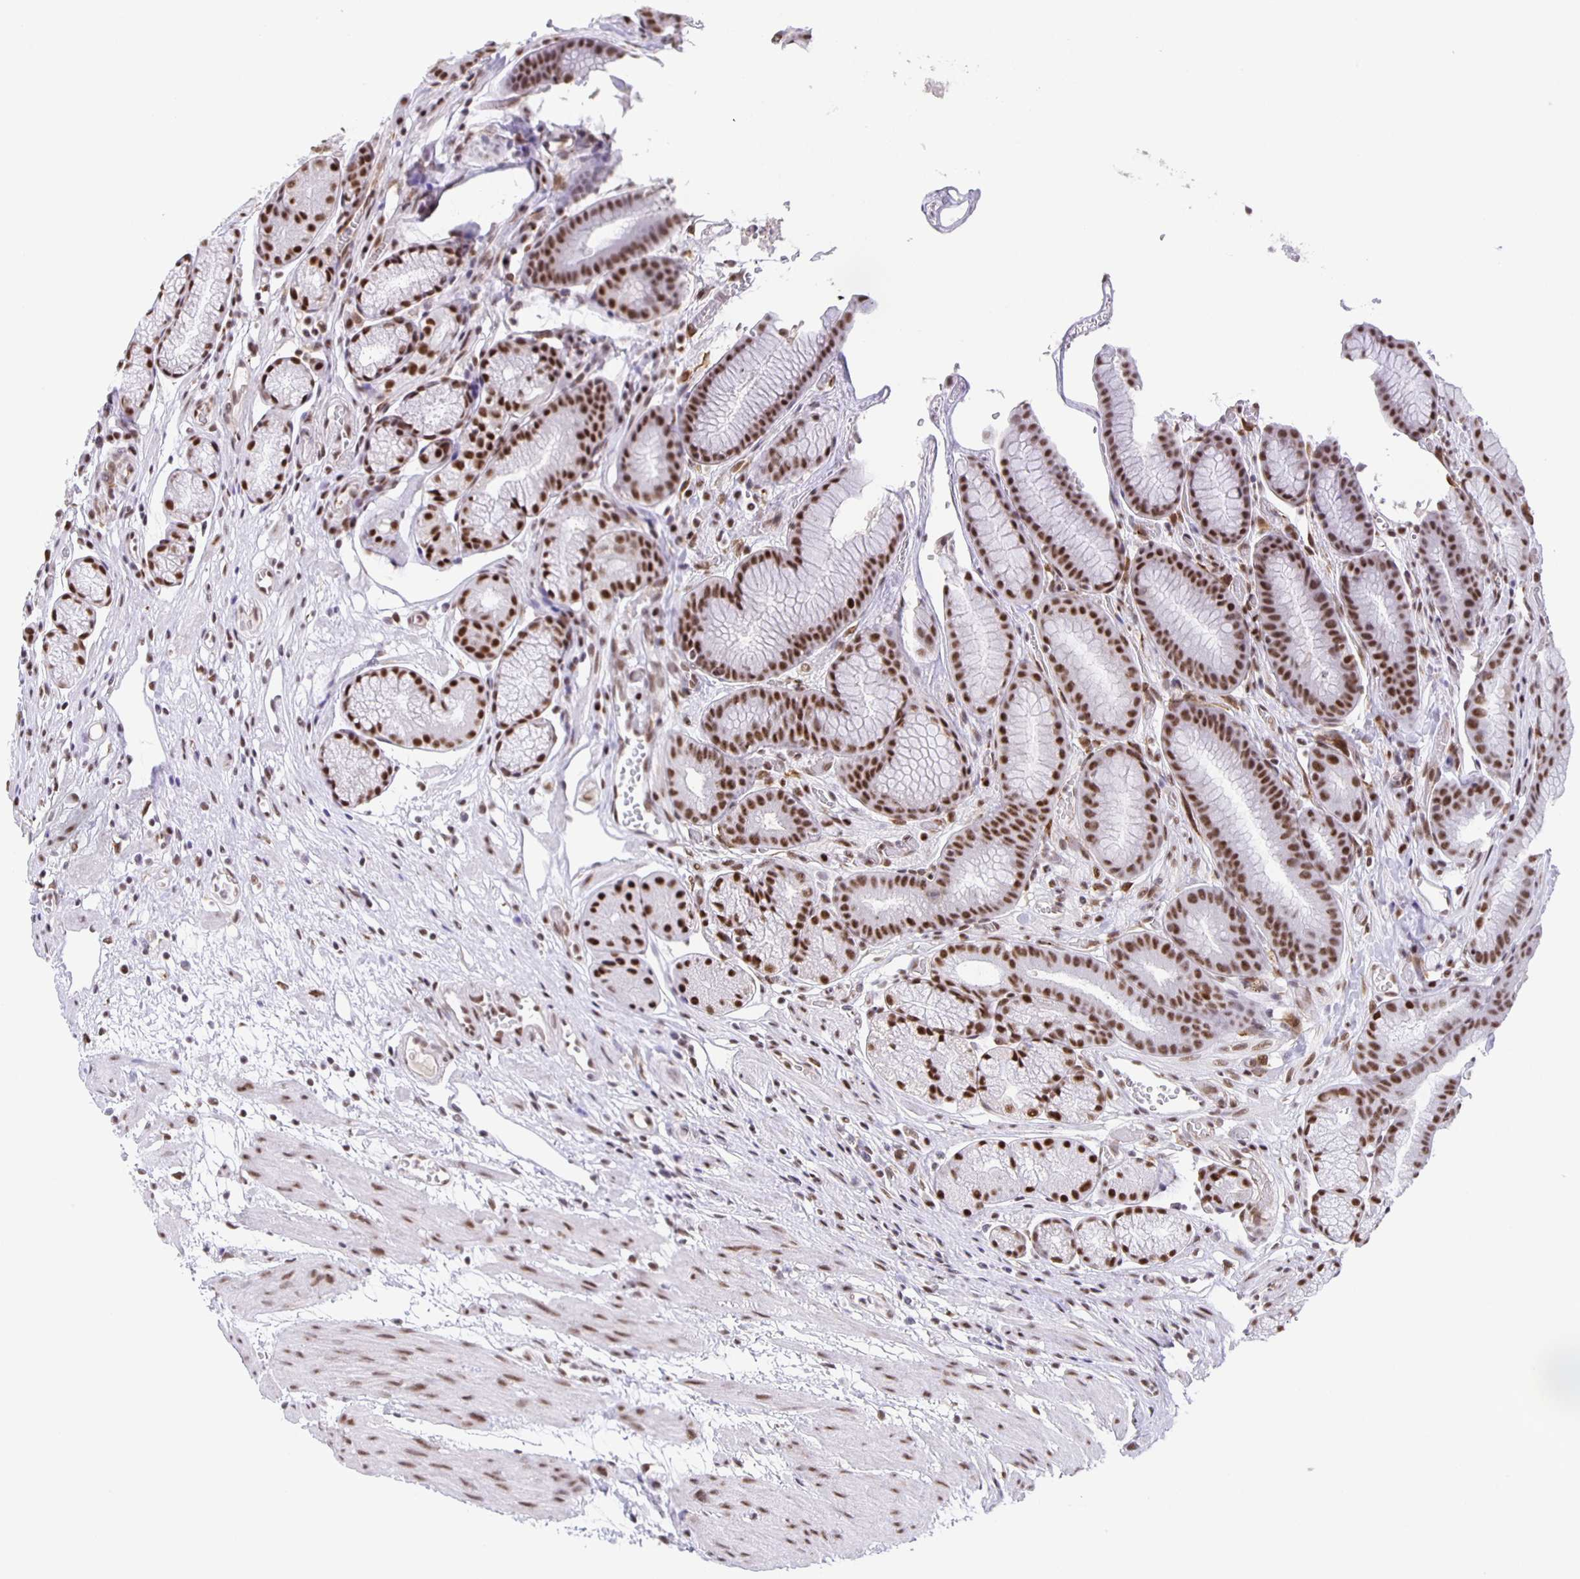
{"staining": {"intensity": "strong", "quantity": ">75%", "location": "nuclear"}, "tissue": "stomach", "cell_type": "Glandular cells", "image_type": "normal", "snomed": [{"axis": "morphology", "description": "Normal tissue, NOS"}, {"axis": "topography", "description": "Smooth muscle"}, {"axis": "topography", "description": "Stomach"}], "caption": "Strong nuclear protein expression is identified in approximately >75% of glandular cells in stomach. The staining was performed using DAB to visualize the protein expression in brown, while the nuclei were stained in blue with hematoxylin (Magnification: 20x).", "gene": "ZRANB2", "patient": {"sex": "male", "age": 70}}